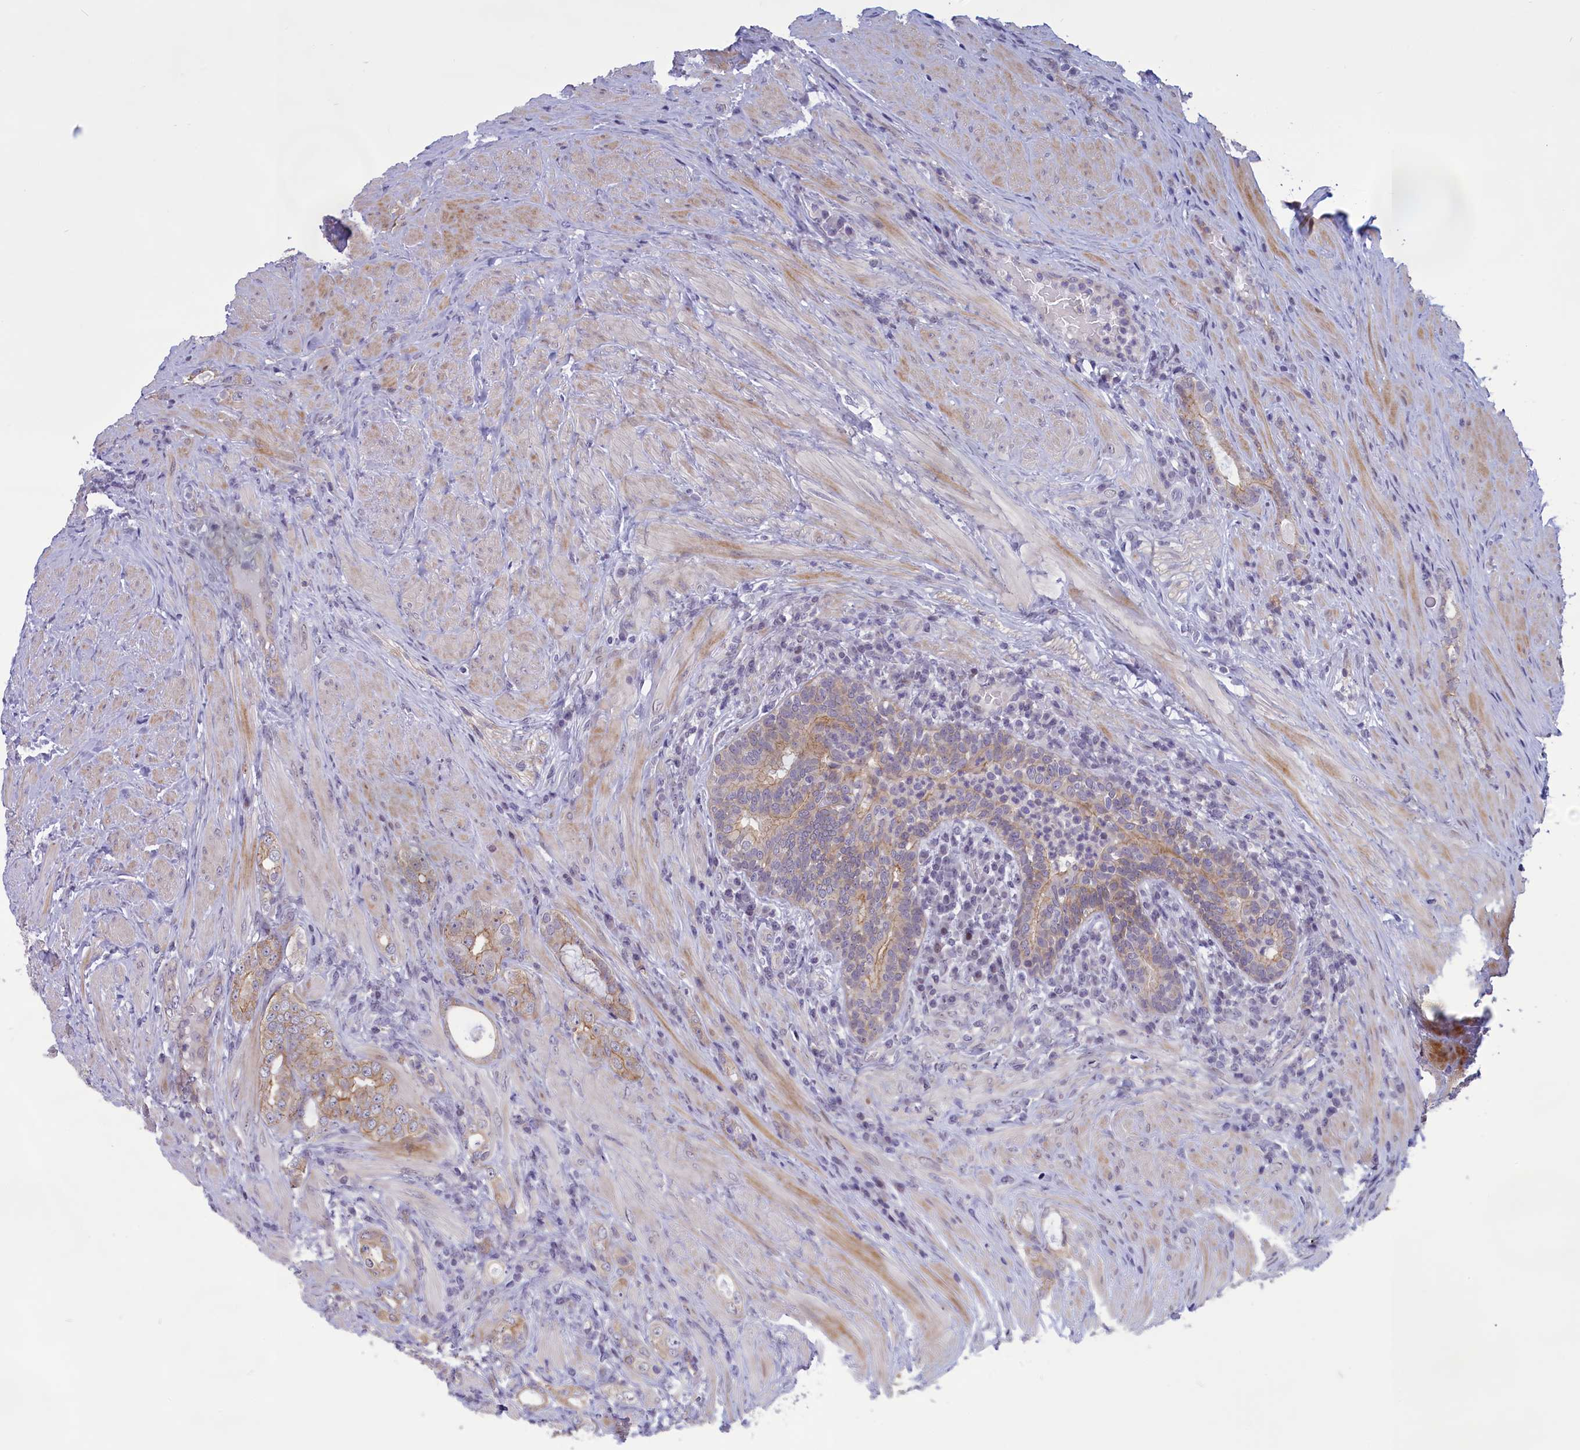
{"staining": {"intensity": "weak", "quantity": "25%-75%", "location": "cytoplasmic/membranous"}, "tissue": "prostate cancer", "cell_type": "Tumor cells", "image_type": "cancer", "snomed": [{"axis": "morphology", "description": "Adenocarcinoma, Low grade"}, {"axis": "topography", "description": "Prostate"}], "caption": "This is an image of immunohistochemistry staining of prostate cancer (low-grade adenocarcinoma), which shows weak positivity in the cytoplasmic/membranous of tumor cells.", "gene": "CORO2A", "patient": {"sex": "male", "age": 68}}